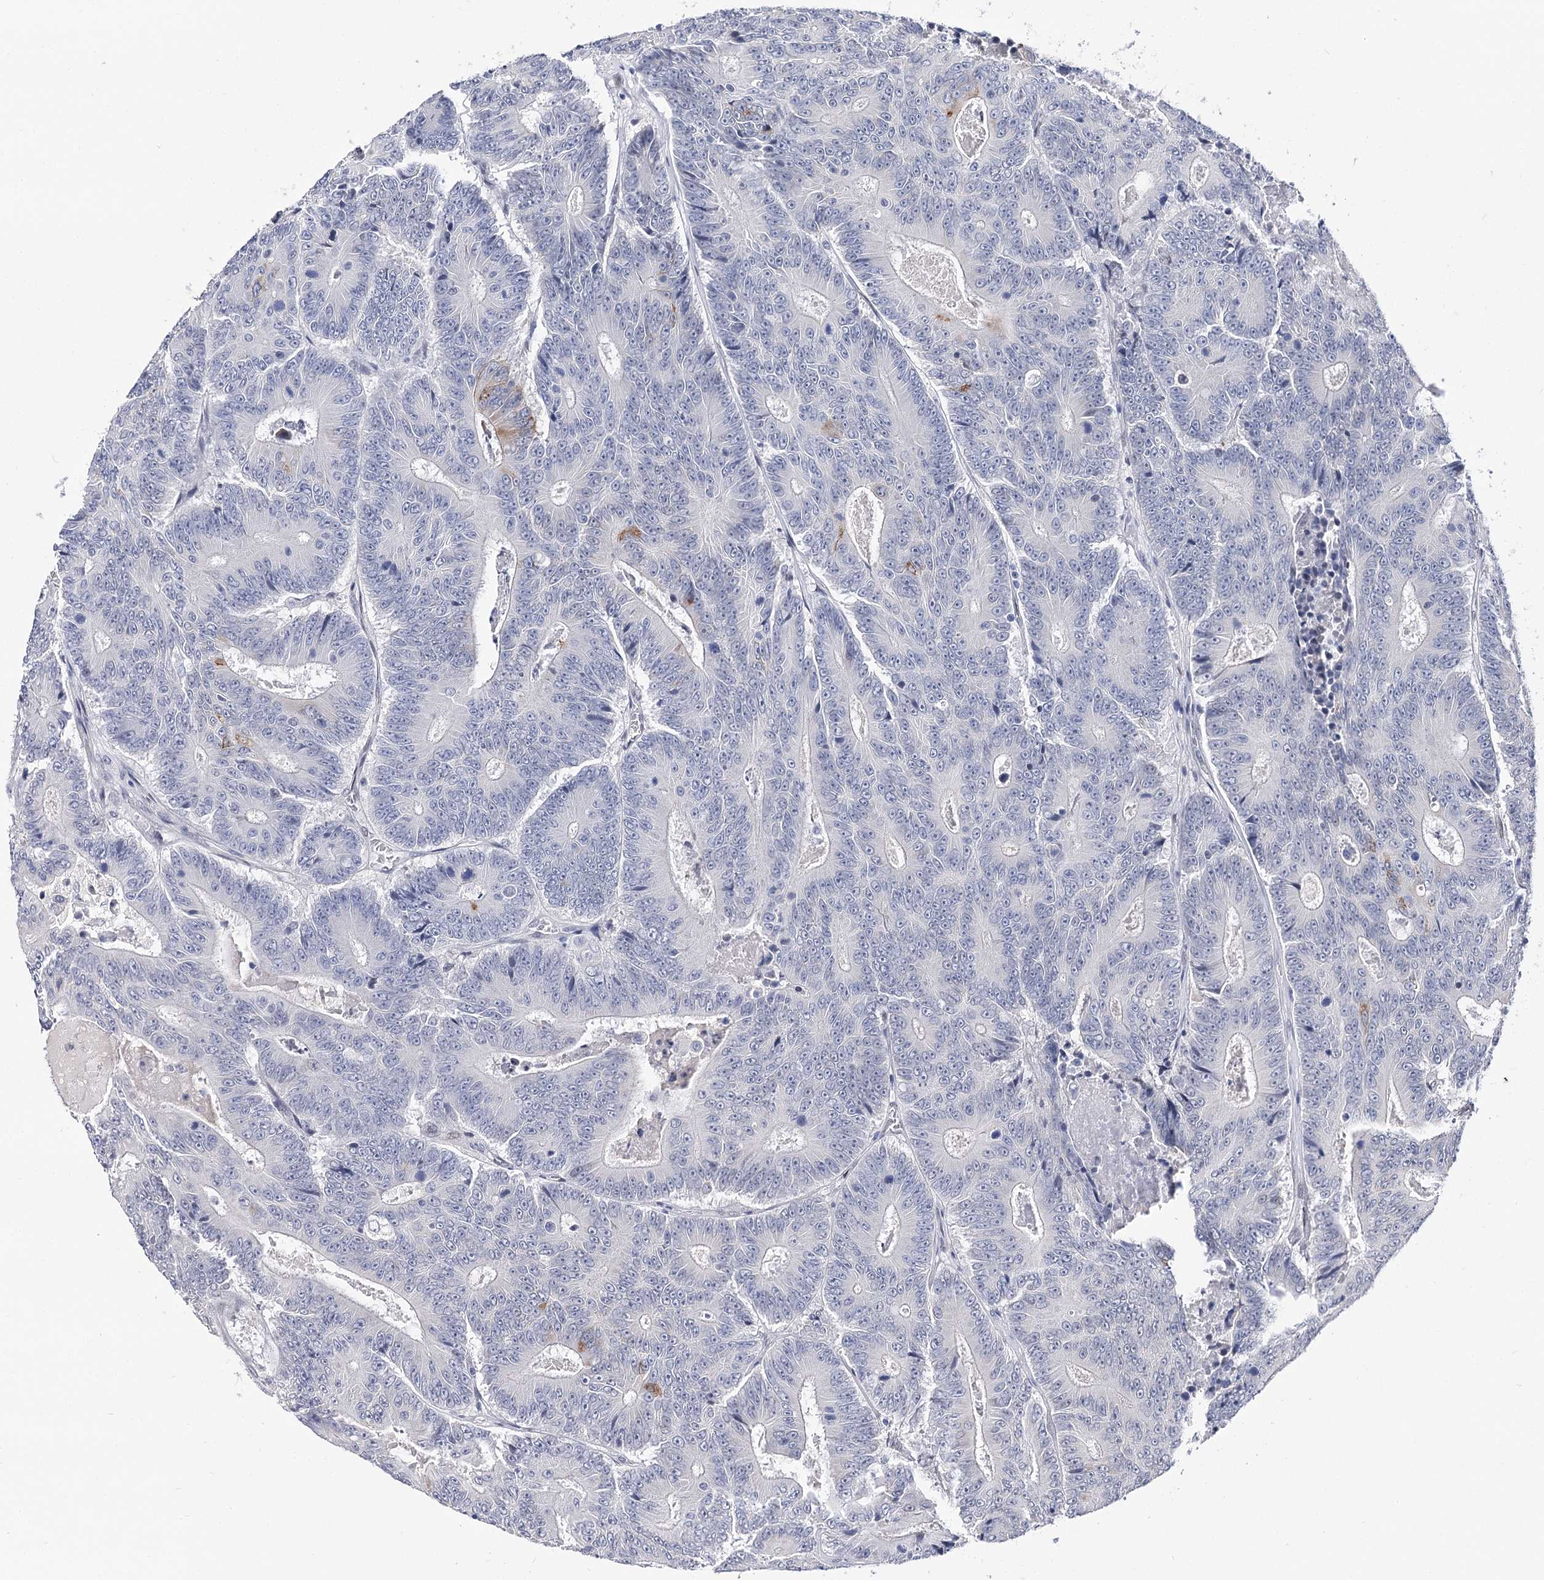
{"staining": {"intensity": "strong", "quantity": "<25%", "location": "cytoplasmic/membranous"}, "tissue": "colorectal cancer", "cell_type": "Tumor cells", "image_type": "cancer", "snomed": [{"axis": "morphology", "description": "Adenocarcinoma, NOS"}, {"axis": "topography", "description": "Colon"}], "caption": "An IHC image of tumor tissue is shown. Protein staining in brown highlights strong cytoplasmic/membranous positivity in colorectal cancer (adenocarcinoma) within tumor cells.", "gene": "TMEM201", "patient": {"sex": "male", "age": 83}}